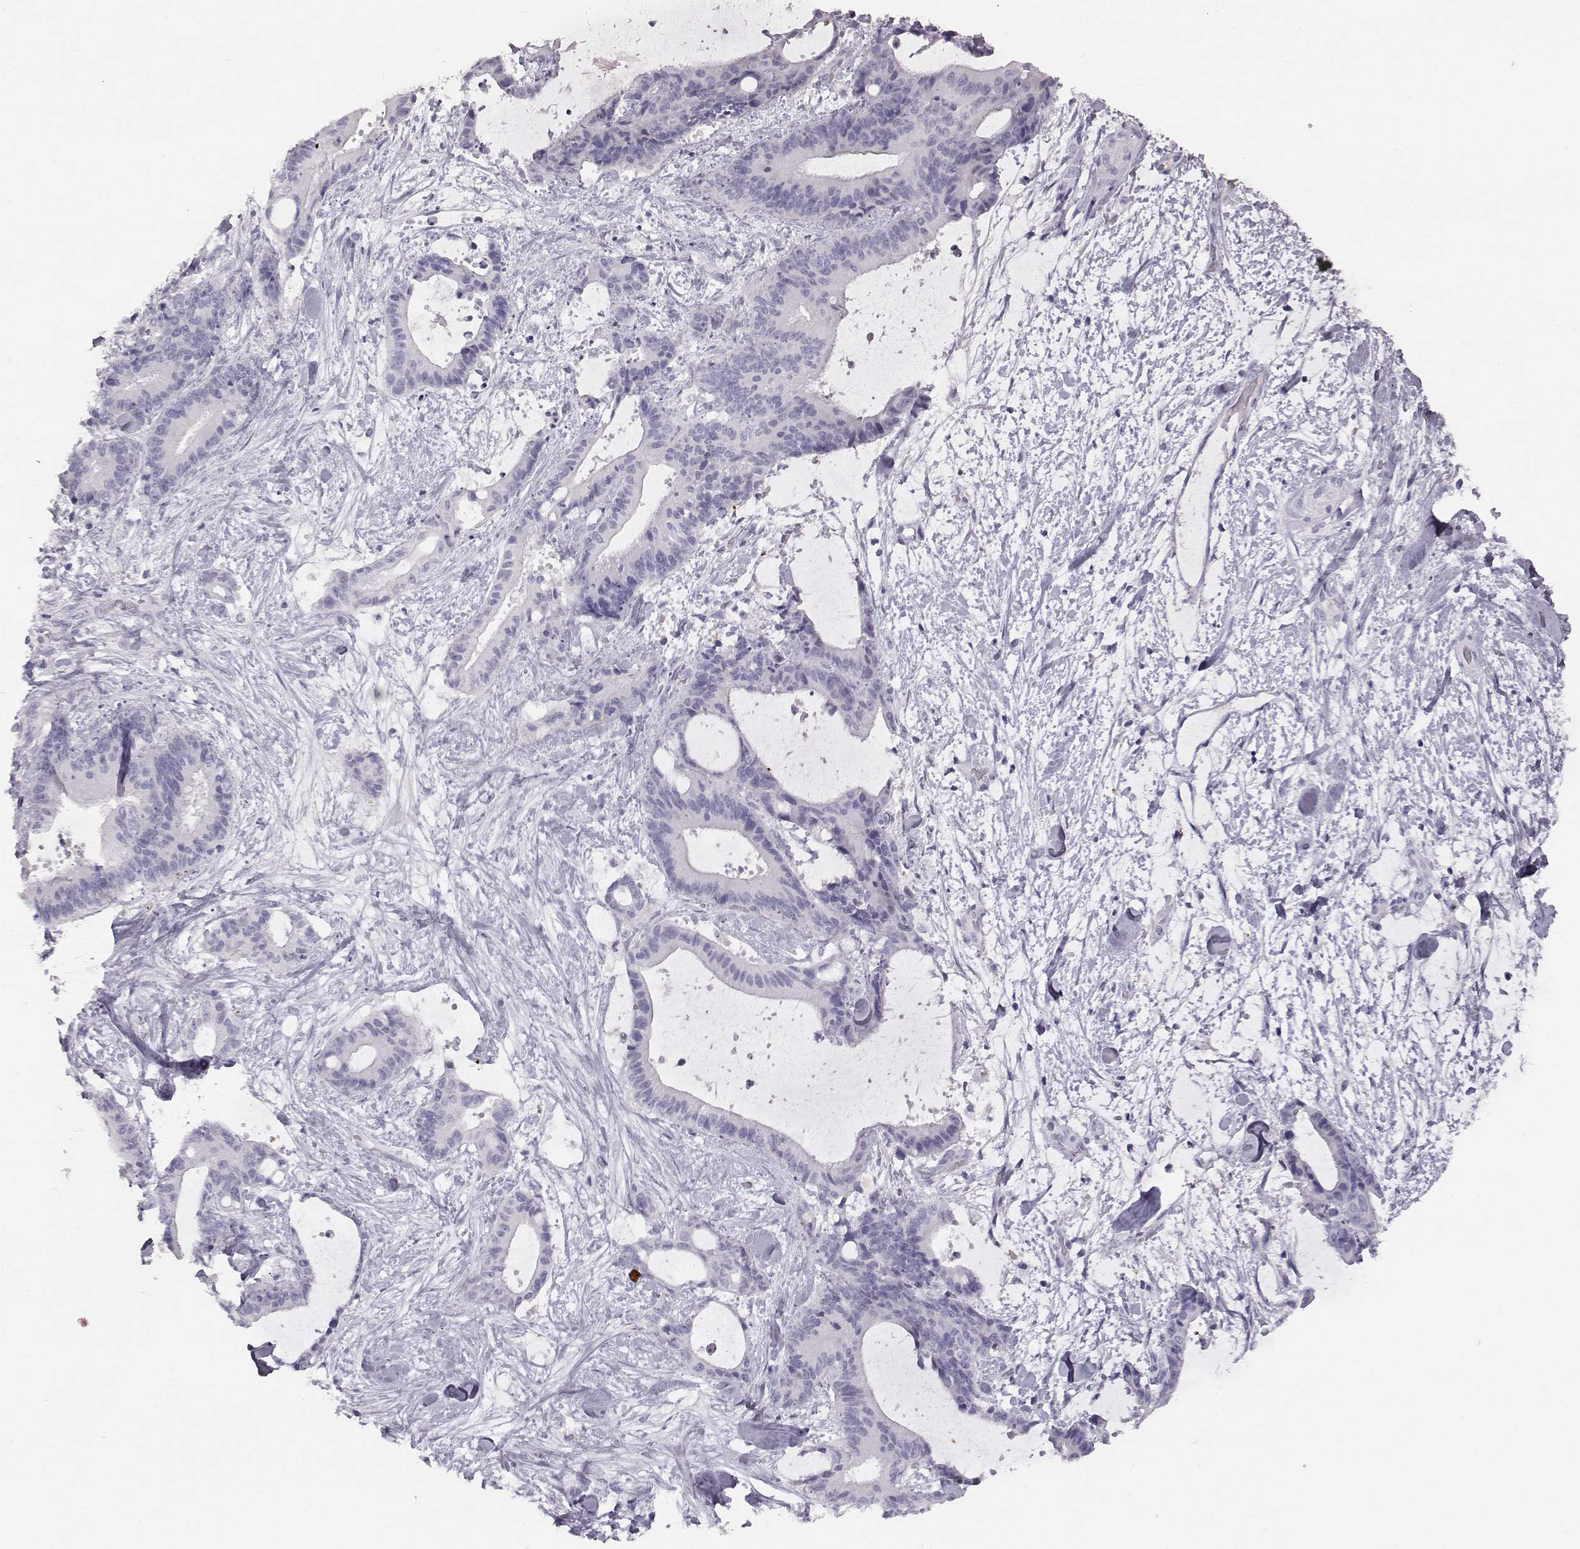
{"staining": {"intensity": "negative", "quantity": "none", "location": "none"}, "tissue": "liver cancer", "cell_type": "Tumor cells", "image_type": "cancer", "snomed": [{"axis": "morphology", "description": "Cholangiocarcinoma"}, {"axis": "topography", "description": "Liver"}], "caption": "Protein analysis of cholangiocarcinoma (liver) exhibits no significant positivity in tumor cells.", "gene": "KRTAP16-1", "patient": {"sex": "female", "age": 73}}